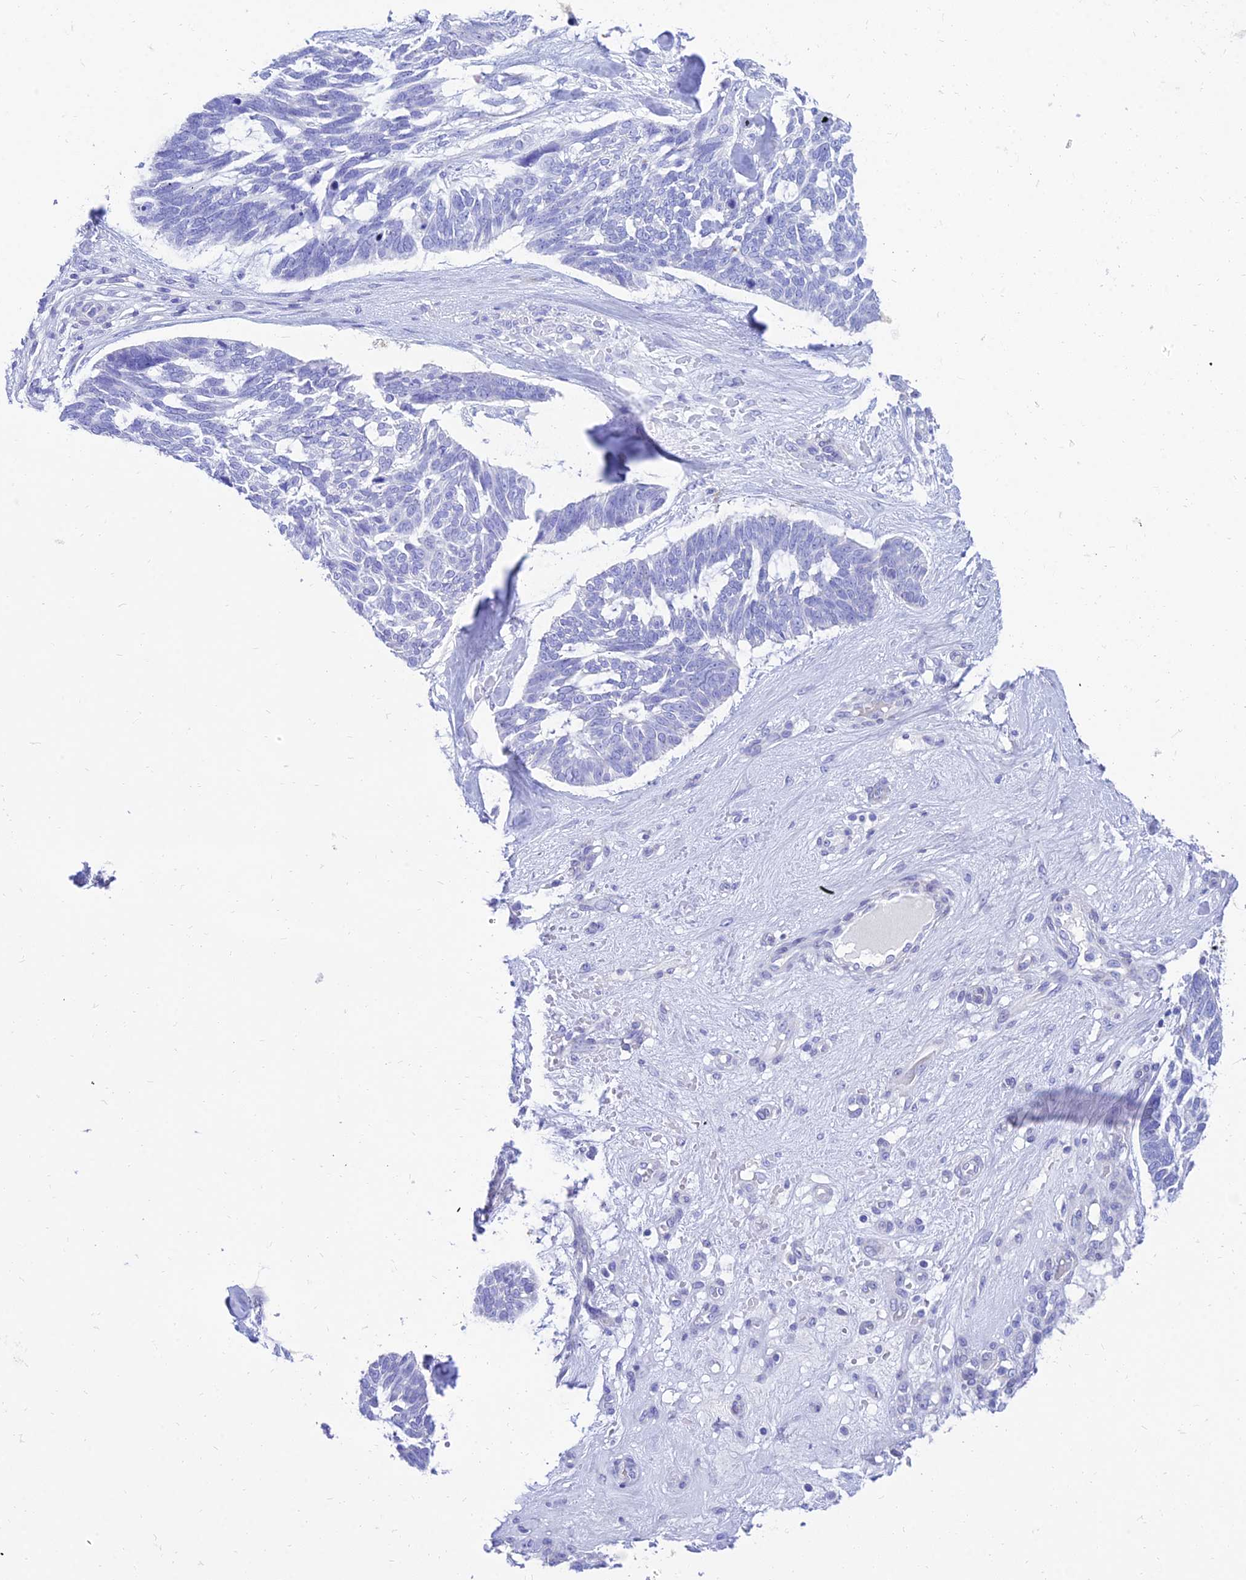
{"staining": {"intensity": "negative", "quantity": "none", "location": "none"}, "tissue": "skin cancer", "cell_type": "Tumor cells", "image_type": "cancer", "snomed": [{"axis": "morphology", "description": "Basal cell carcinoma"}, {"axis": "topography", "description": "Skin"}], "caption": "High power microscopy micrograph of an immunohistochemistry image of skin cancer (basal cell carcinoma), revealing no significant staining in tumor cells. (Brightfield microscopy of DAB IHC at high magnification).", "gene": "TAC3", "patient": {"sex": "male", "age": 88}}